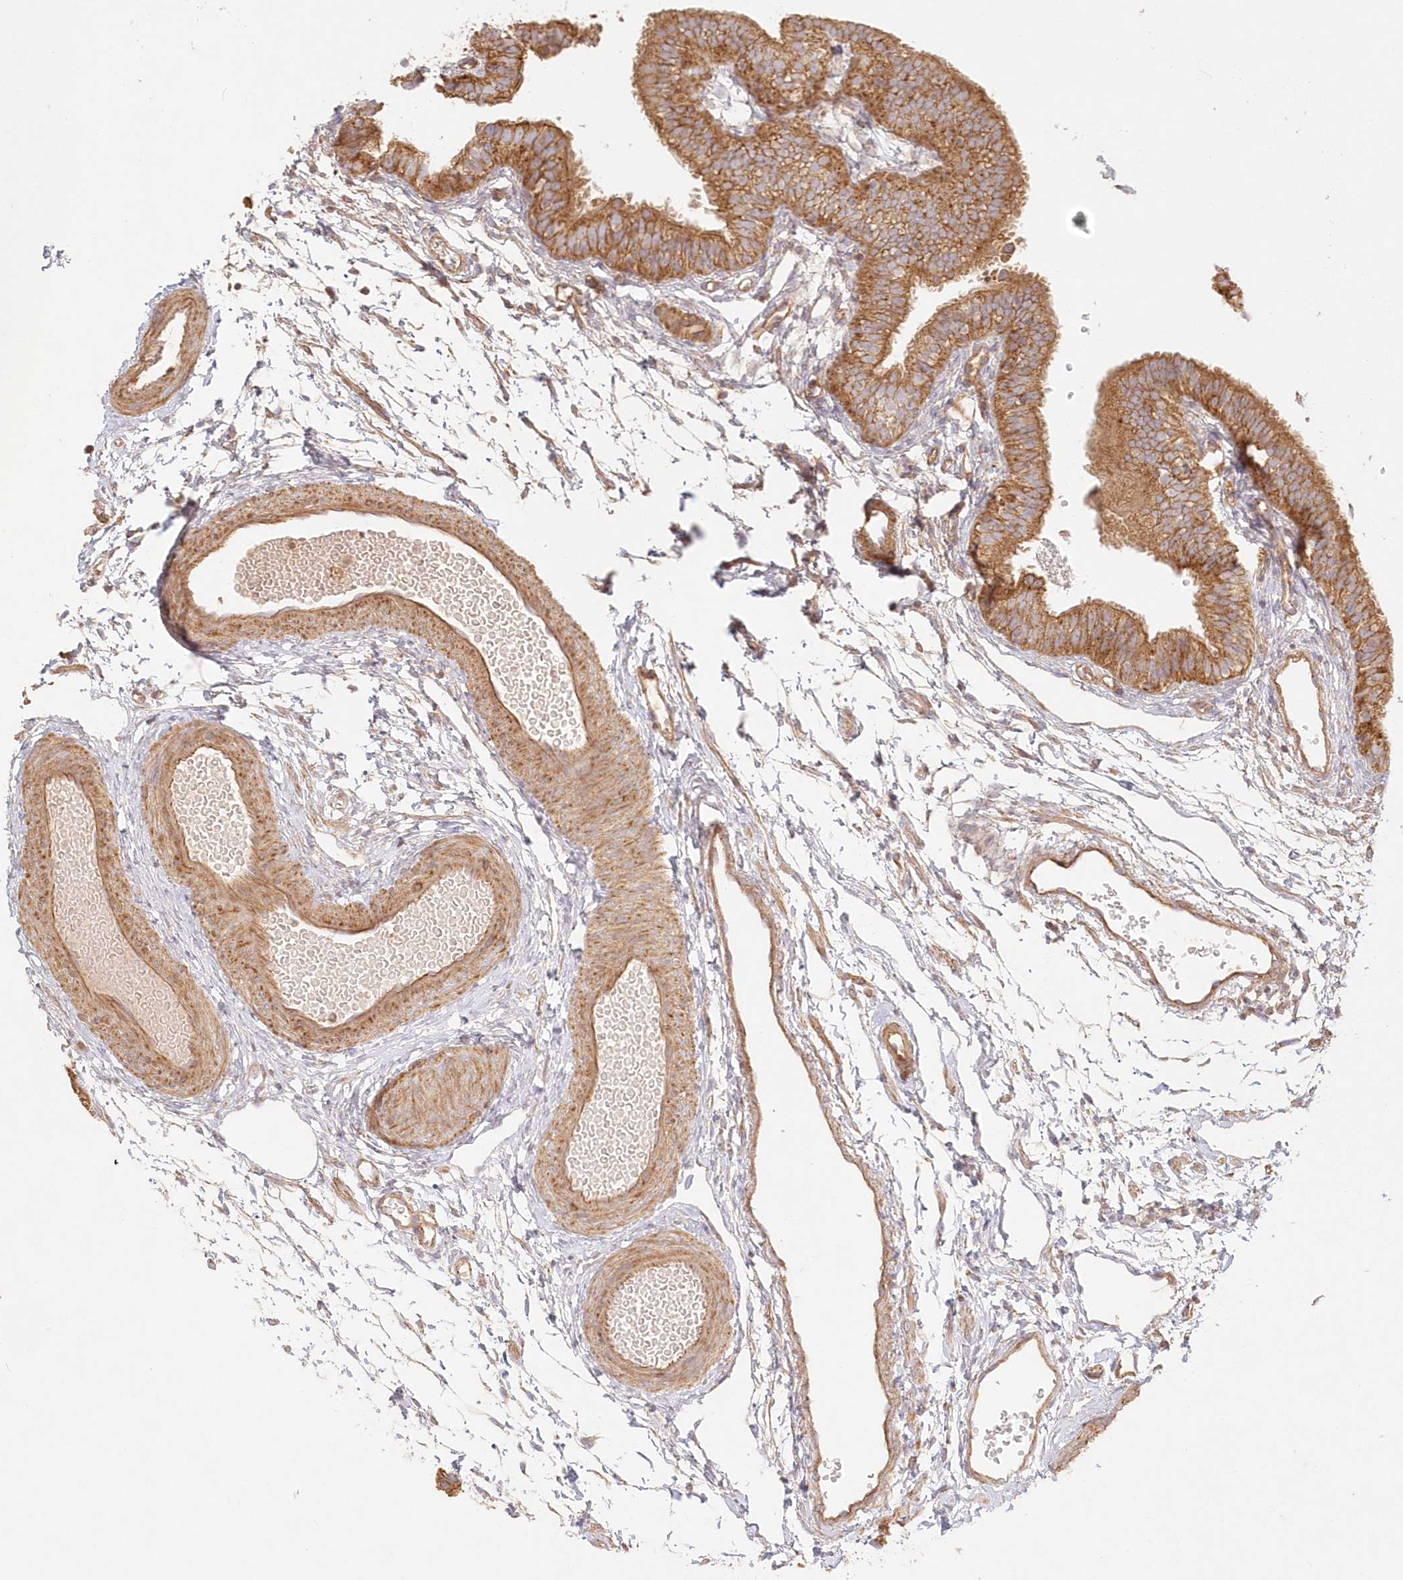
{"staining": {"intensity": "moderate", "quantity": ">75%", "location": "cytoplasmic/membranous"}, "tissue": "fallopian tube", "cell_type": "Glandular cells", "image_type": "normal", "snomed": [{"axis": "morphology", "description": "Normal tissue, NOS"}, {"axis": "topography", "description": "Fallopian tube"}], "caption": "Protein staining of normal fallopian tube demonstrates moderate cytoplasmic/membranous expression in approximately >75% of glandular cells.", "gene": "KIAA0232", "patient": {"sex": "female", "age": 35}}